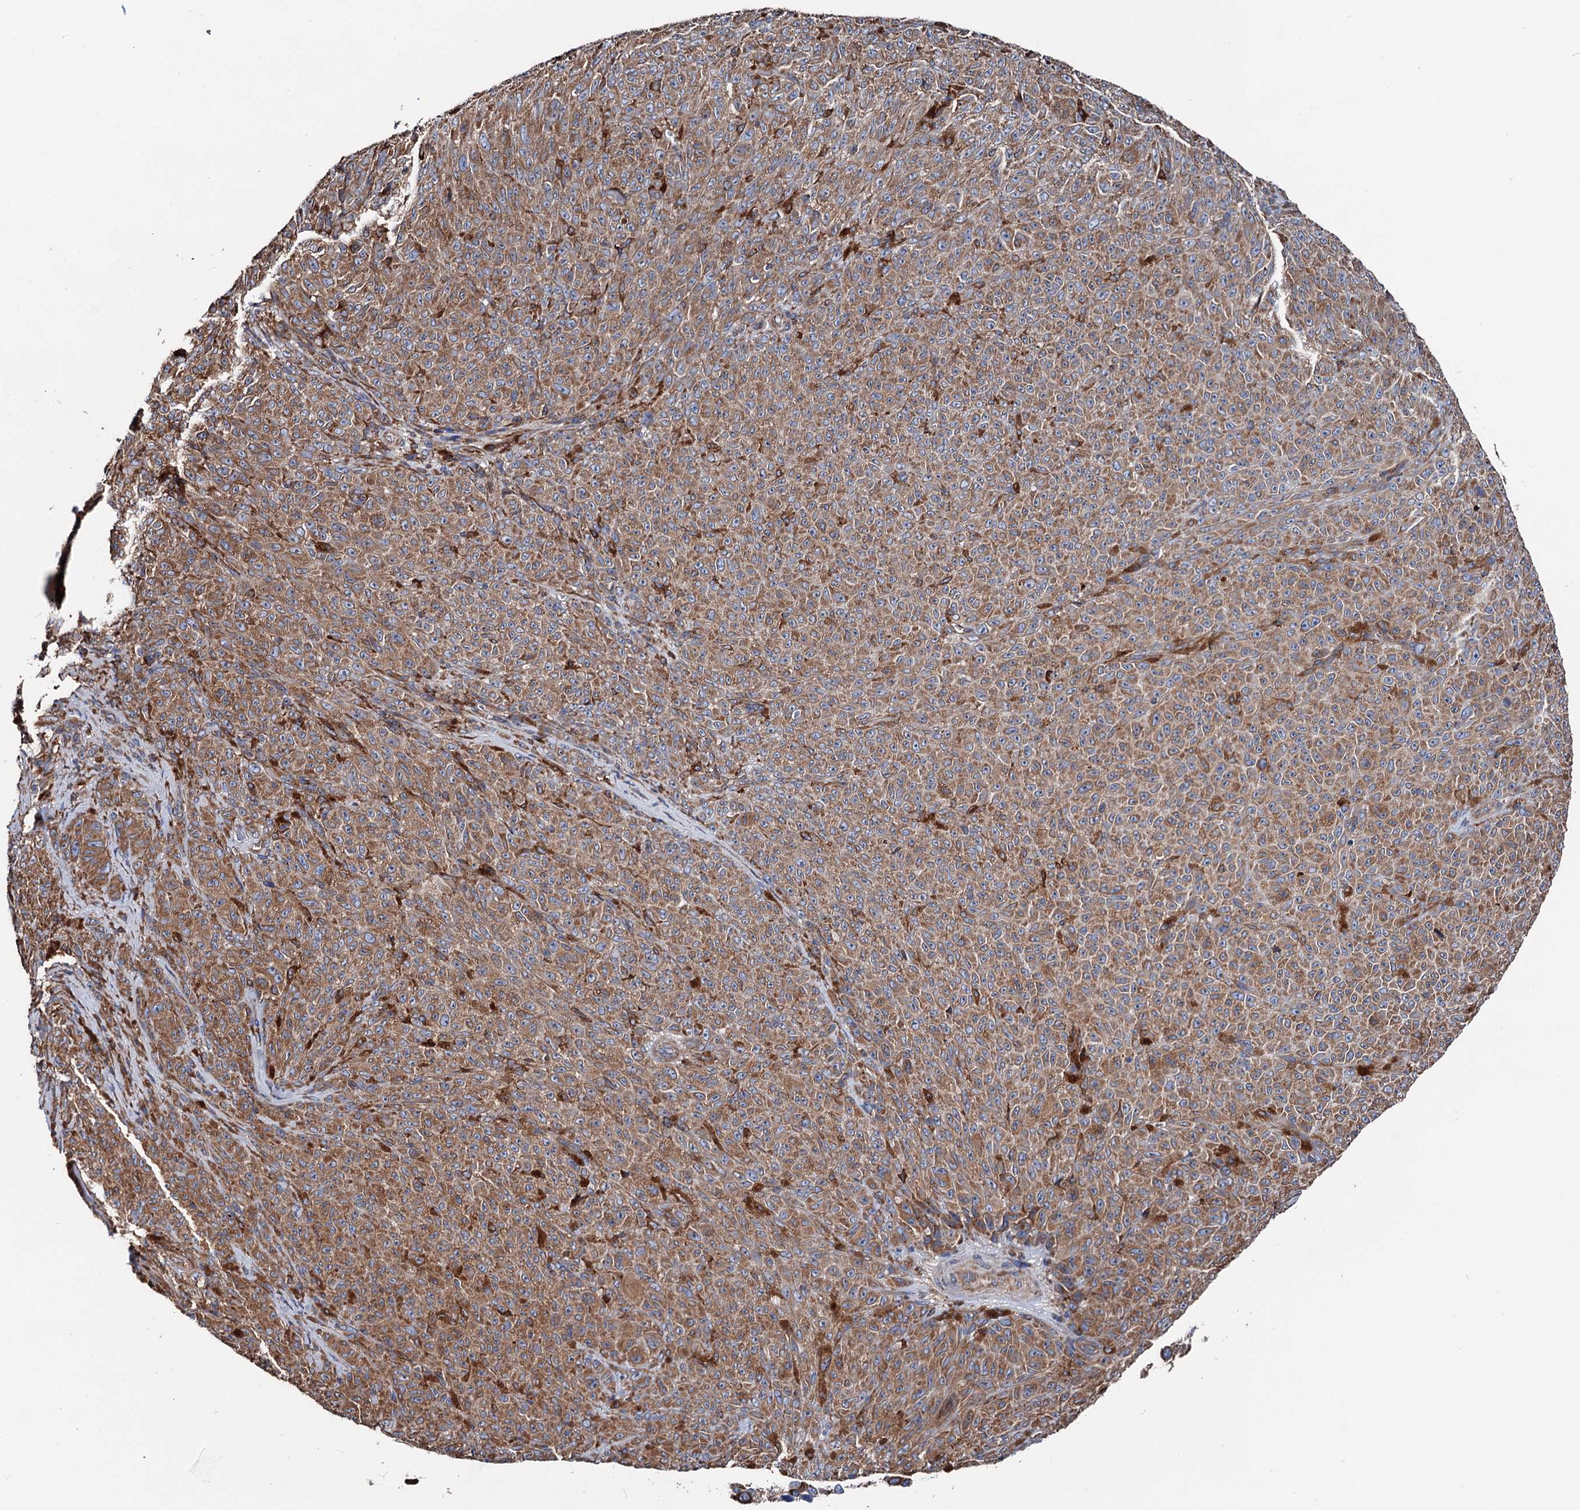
{"staining": {"intensity": "strong", "quantity": "25%-75%", "location": "cytoplasmic/membranous"}, "tissue": "melanoma", "cell_type": "Tumor cells", "image_type": "cancer", "snomed": [{"axis": "morphology", "description": "Malignant melanoma, NOS"}, {"axis": "topography", "description": "Skin"}], "caption": "Immunohistochemical staining of malignant melanoma exhibits strong cytoplasmic/membranous protein expression in approximately 25%-75% of tumor cells.", "gene": "ERP29", "patient": {"sex": "female", "age": 82}}